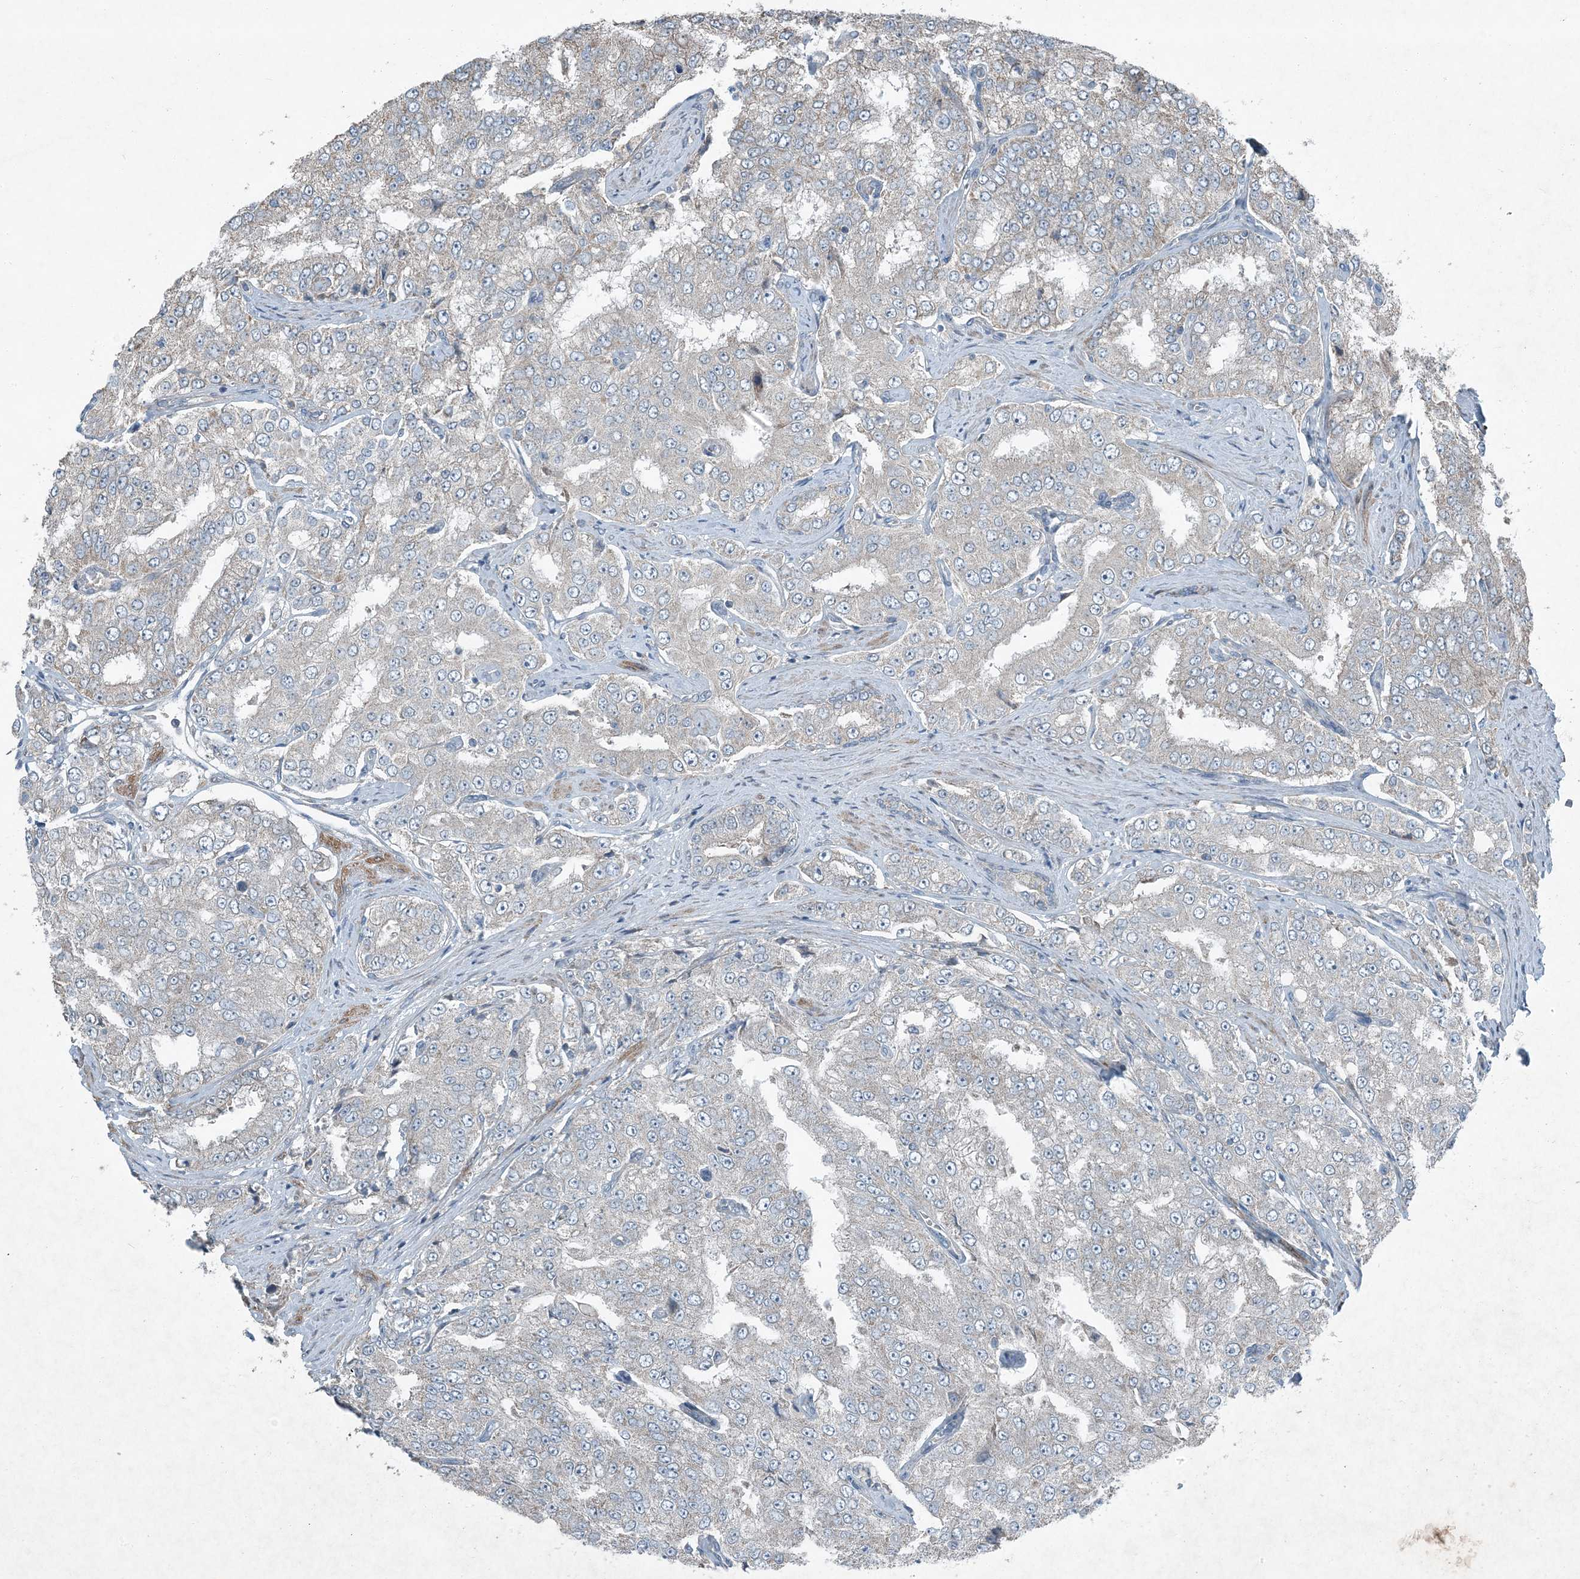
{"staining": {"intensity": "negative", "quantity": "none", "location": "none"}, "tissue": "prostate cancer", "cell_type": "Tumor cells", "image_type": "cancer", "snomed": [{"axis": "morphology", "description": "Adenocarcinoma, High grade"}, {"axis": "topography", "description": "Prostate"}], "caption": "This is an immunohistochemistry (IHC) micrograph of prostate cancer. There is no staining in tumor cells.", "gene": "APOM", "patient": {"sex": "male", "age": 58}}